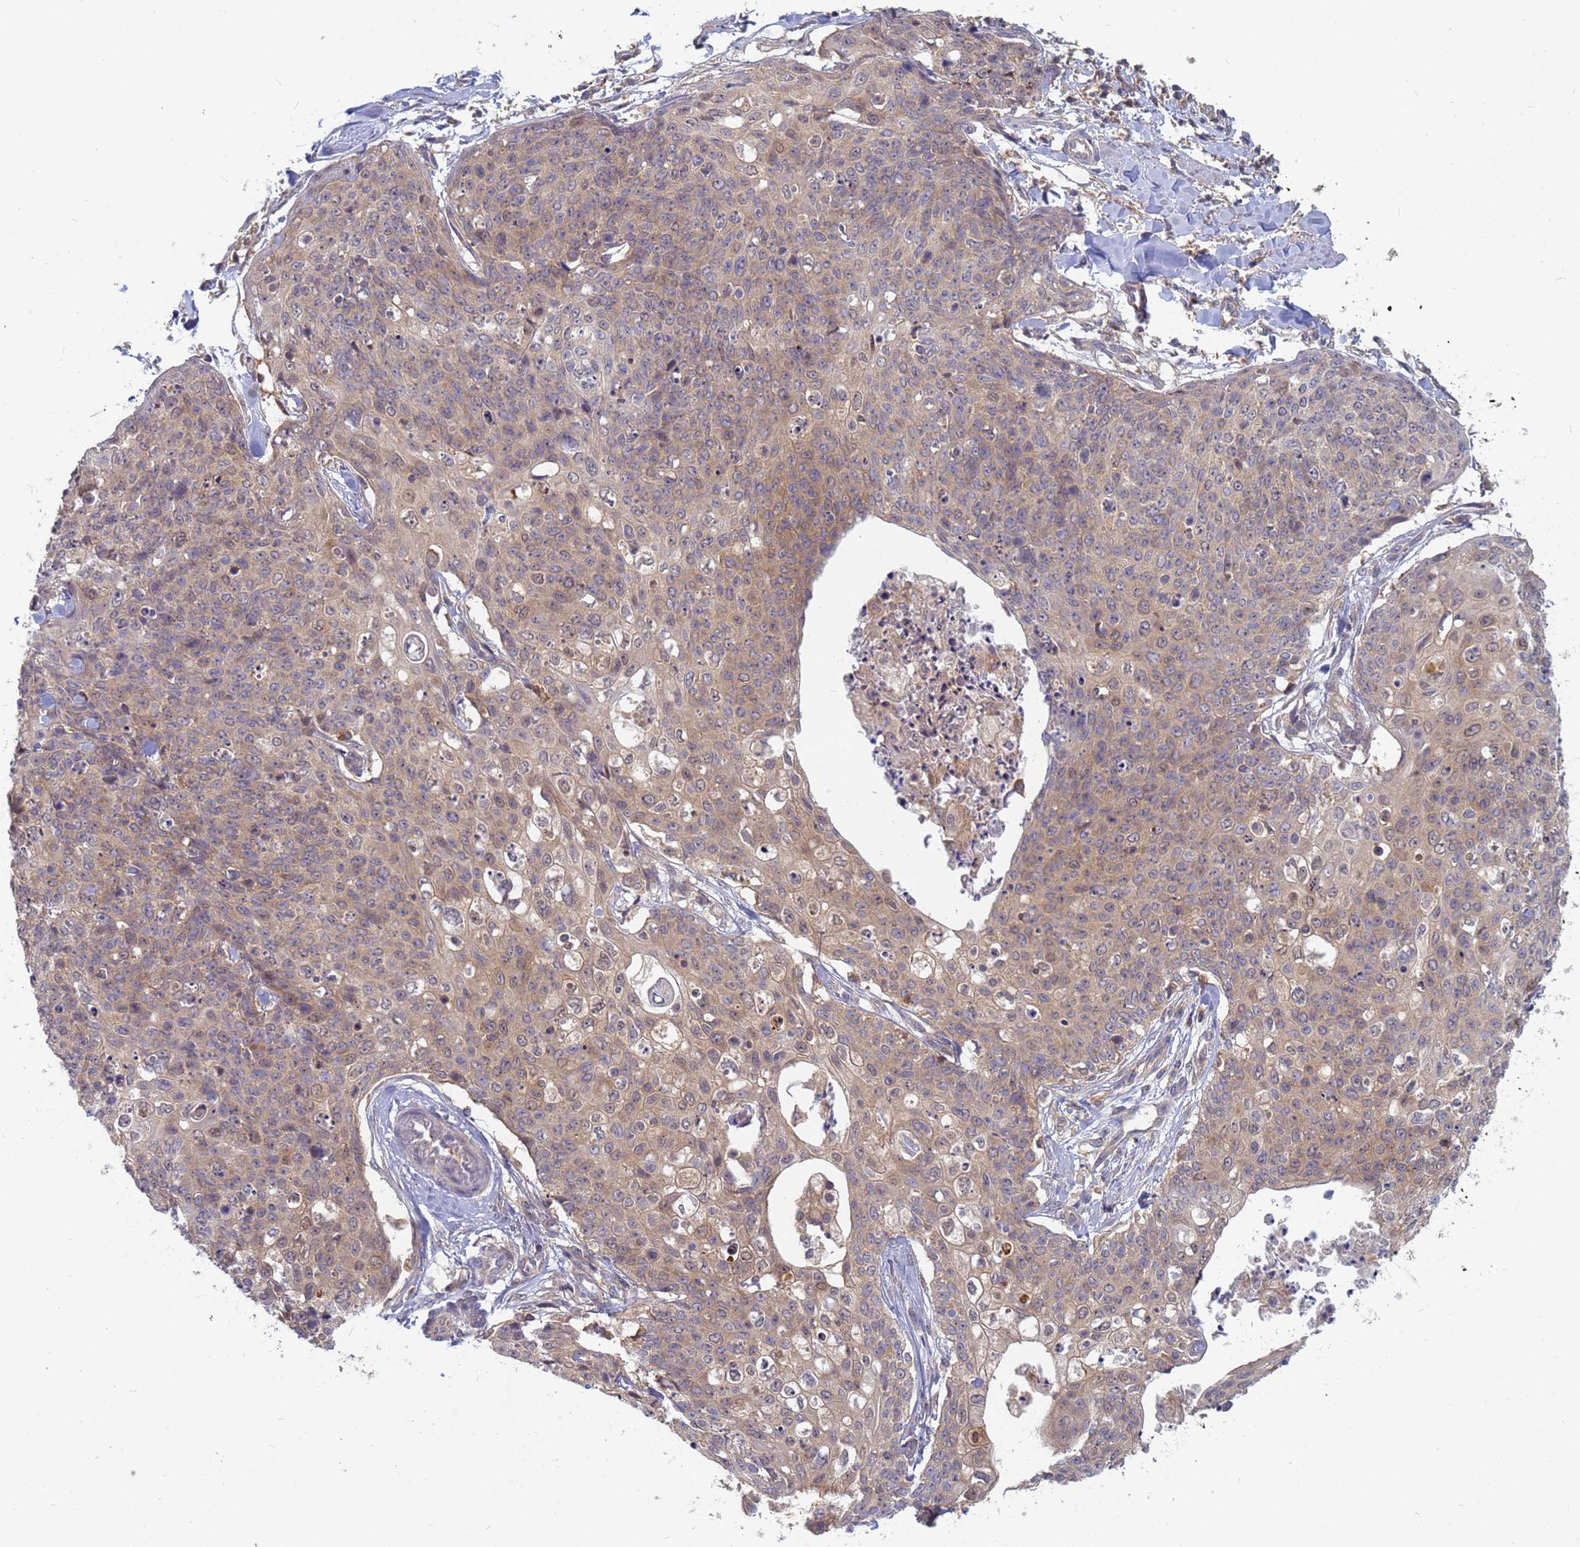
{"staining": {"intensity": "weak", "quantity": "25%-75%", "location": "cytoplasmic/membranous"}, "tissue": "skin cancer", "cell_type": "Tumor cells", "image_type": "cancer", "snomed": [{"axis": "morphology", "description": "Squamous cell carcinoma, NOS"}, {"axis": "topography", "description": "Skin"}, {"axis": "topography", "description": "Vulva"}], "caption": "IHC image of squamous cell carcinoma (skin) stained for a protein (brown), which reveals low levels of weak cytoplasmic/membranous expression in approximately 25%-75% of tumor cells.", "gene": "SHARPIN", "patient": {"sex": "female", "age": 85}}